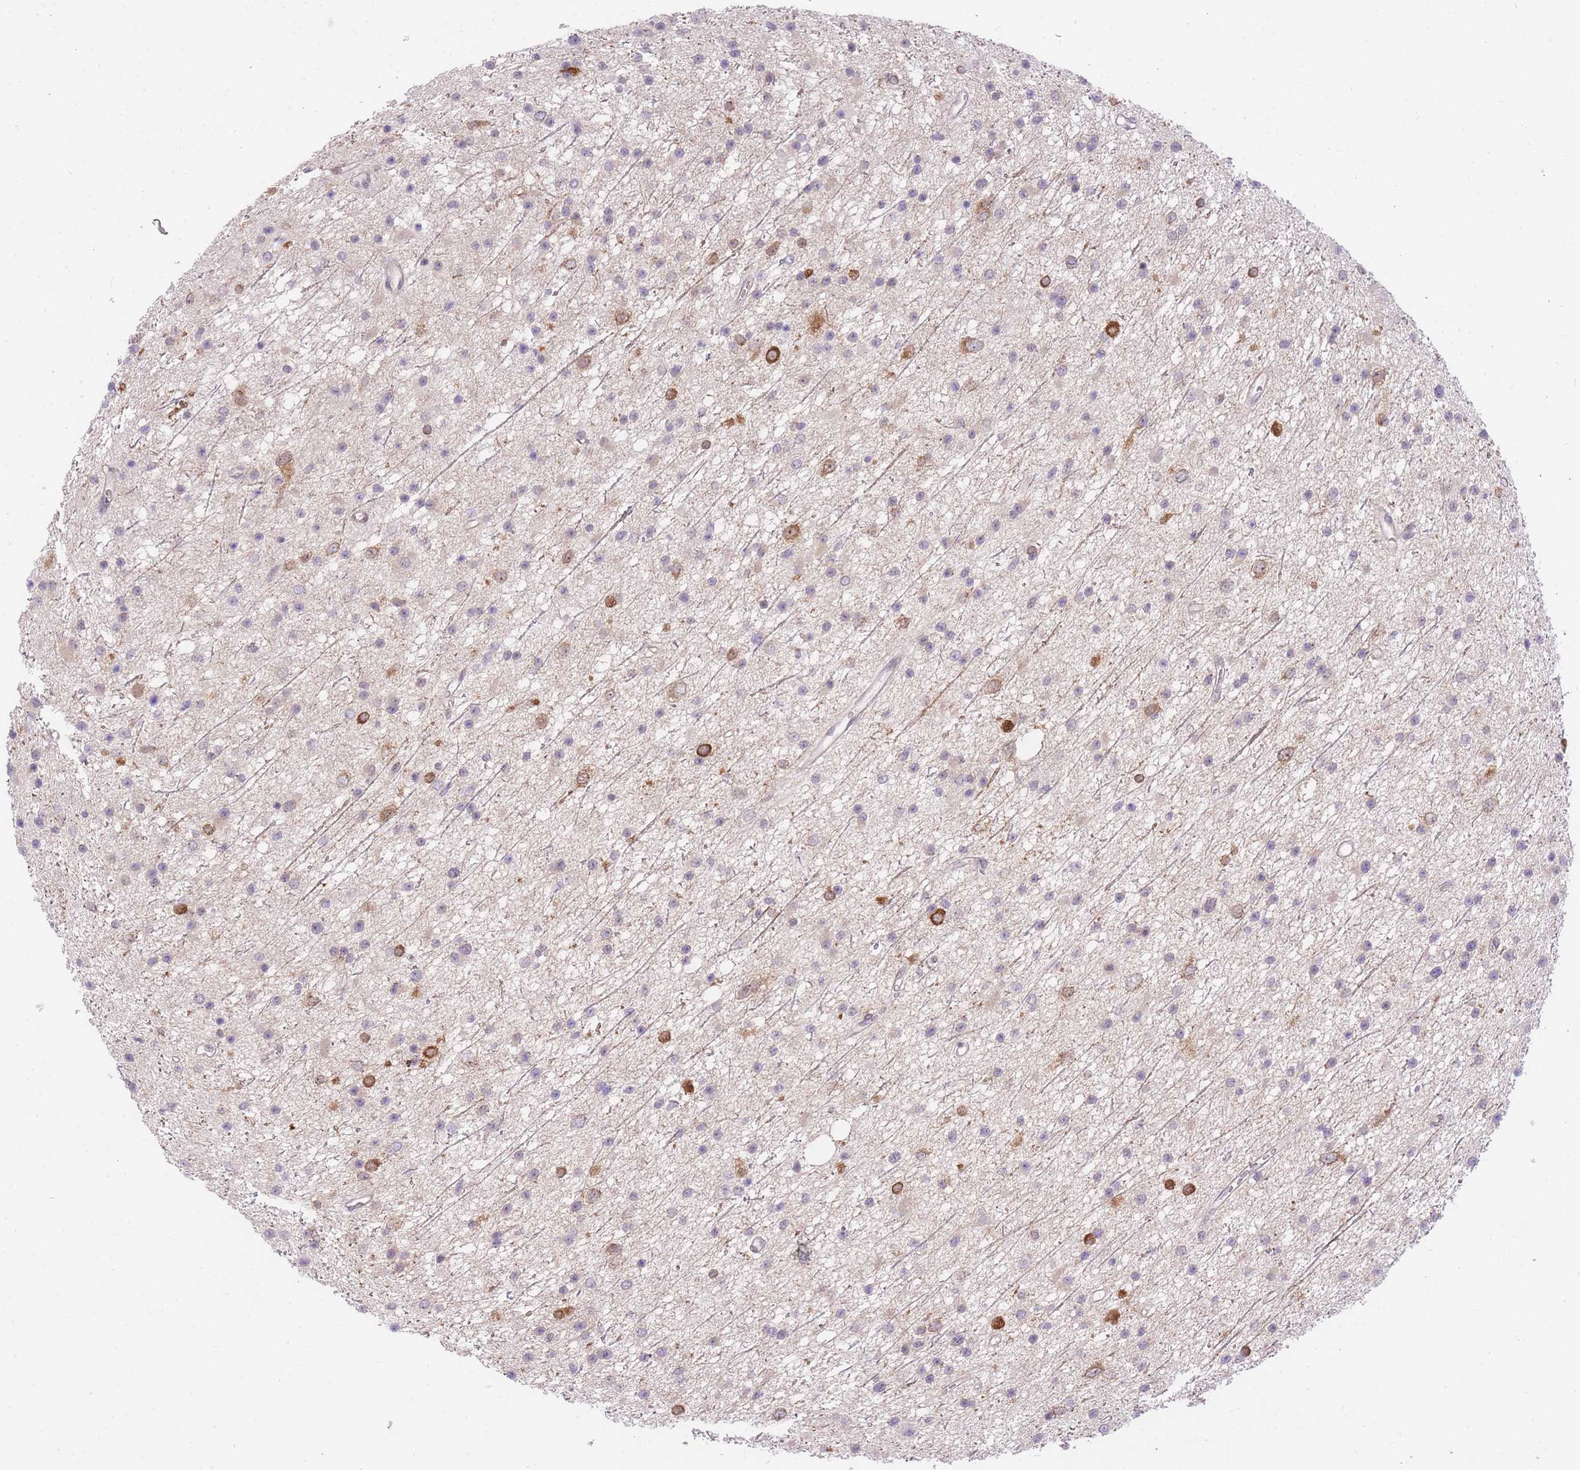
{"staining": {"intensity": "moderate", "quantity": "25%-75%", "location": "nuclear"}, "tissue": "glioma", "cell_type": "Tumor cells", "image_type": "cancer", "snomed": [{"axis": "morphology", "description": "Glioma, malignant, Low grade"}, {"axis": "topography", "description": "Cerebral cortex"}], "caption": "A high-resolution photomicrograph shows immunohistochemistry staining of glioma, which reveals moderate nuclear expression in approximately 25%-75% of tumor cells. Using DAB (3,3'-diaminobenzidine) (brown) and hematoxylin (blue) stains, captured at high magnification using brightfield microscopy.", "gene": "STK39", "patient": {"sex": "female", "age": 39}}